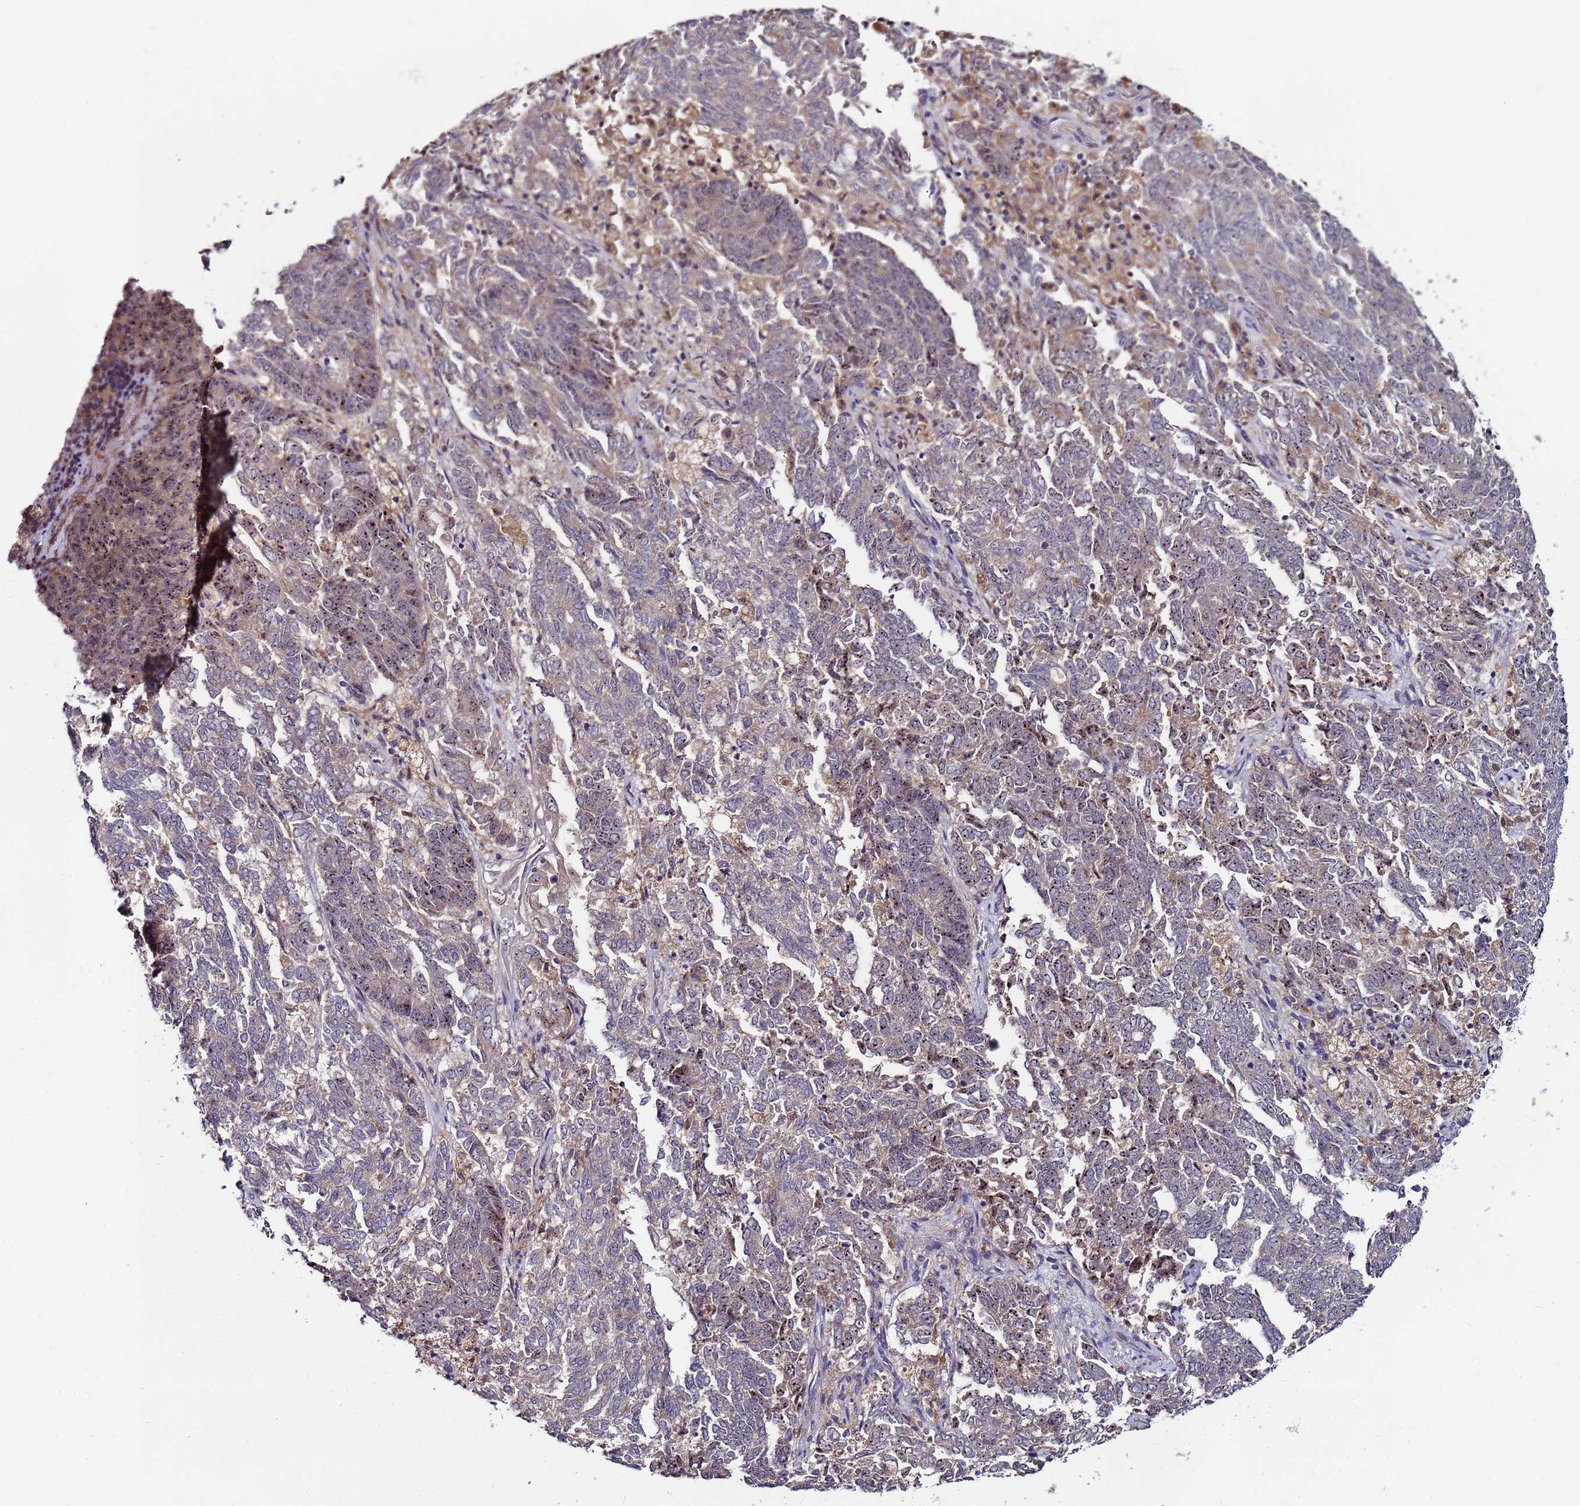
{"staining": {"intensity": "weak", "quantity": "<25%", "location": "nuclear"}, "tissue": "endometrial cancer", "cell_type": "Tumor cells", "image_type": "cancer", "snomed": [{"axis": "morphology", "description": "Adenocarcinoma, NOS"}, {"axis": "topography", "description": "Endometrium"}], "caption": "High magnification brightfield microscopy of endometrial cancer (adenocarcinoma) stained with DAB (brown) and counterstained with hematoxylin (blue): tumor cells show no significant staining.", "gene": "KRI1", "patient": {"sex": "female", "age": 80}}